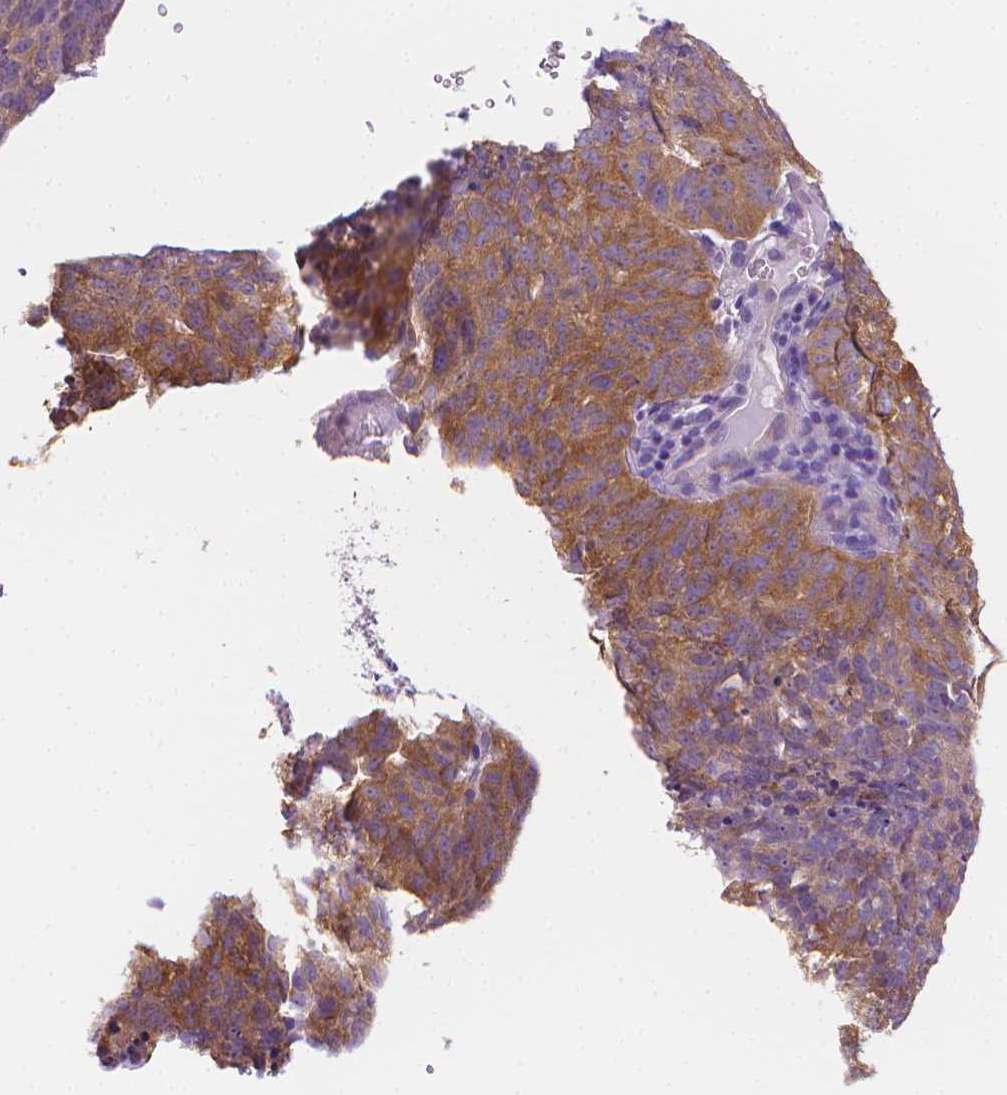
{"staining": {"intensity": "moderate", "quantity": ">75%", "location": "cytoplasmic/membranous"}, "tissue": "cervical cancer", "cell_type": "Tumor cells", "image_type": "cancer", "snomed": [{"axis": "morphology", "description": "Adenocarcinoma, NOS"}, {"axis": "topography", "description": "Cervix"}], "caption": "Immunohistochemical staining of human adenocarcinoma (cervical) demonstrates medium levels of moderate cytoplasmic/membranous expression in about >75% of tumor cells.", "gene": "FASN", "patient": {"sex": "female", "age": 38}}